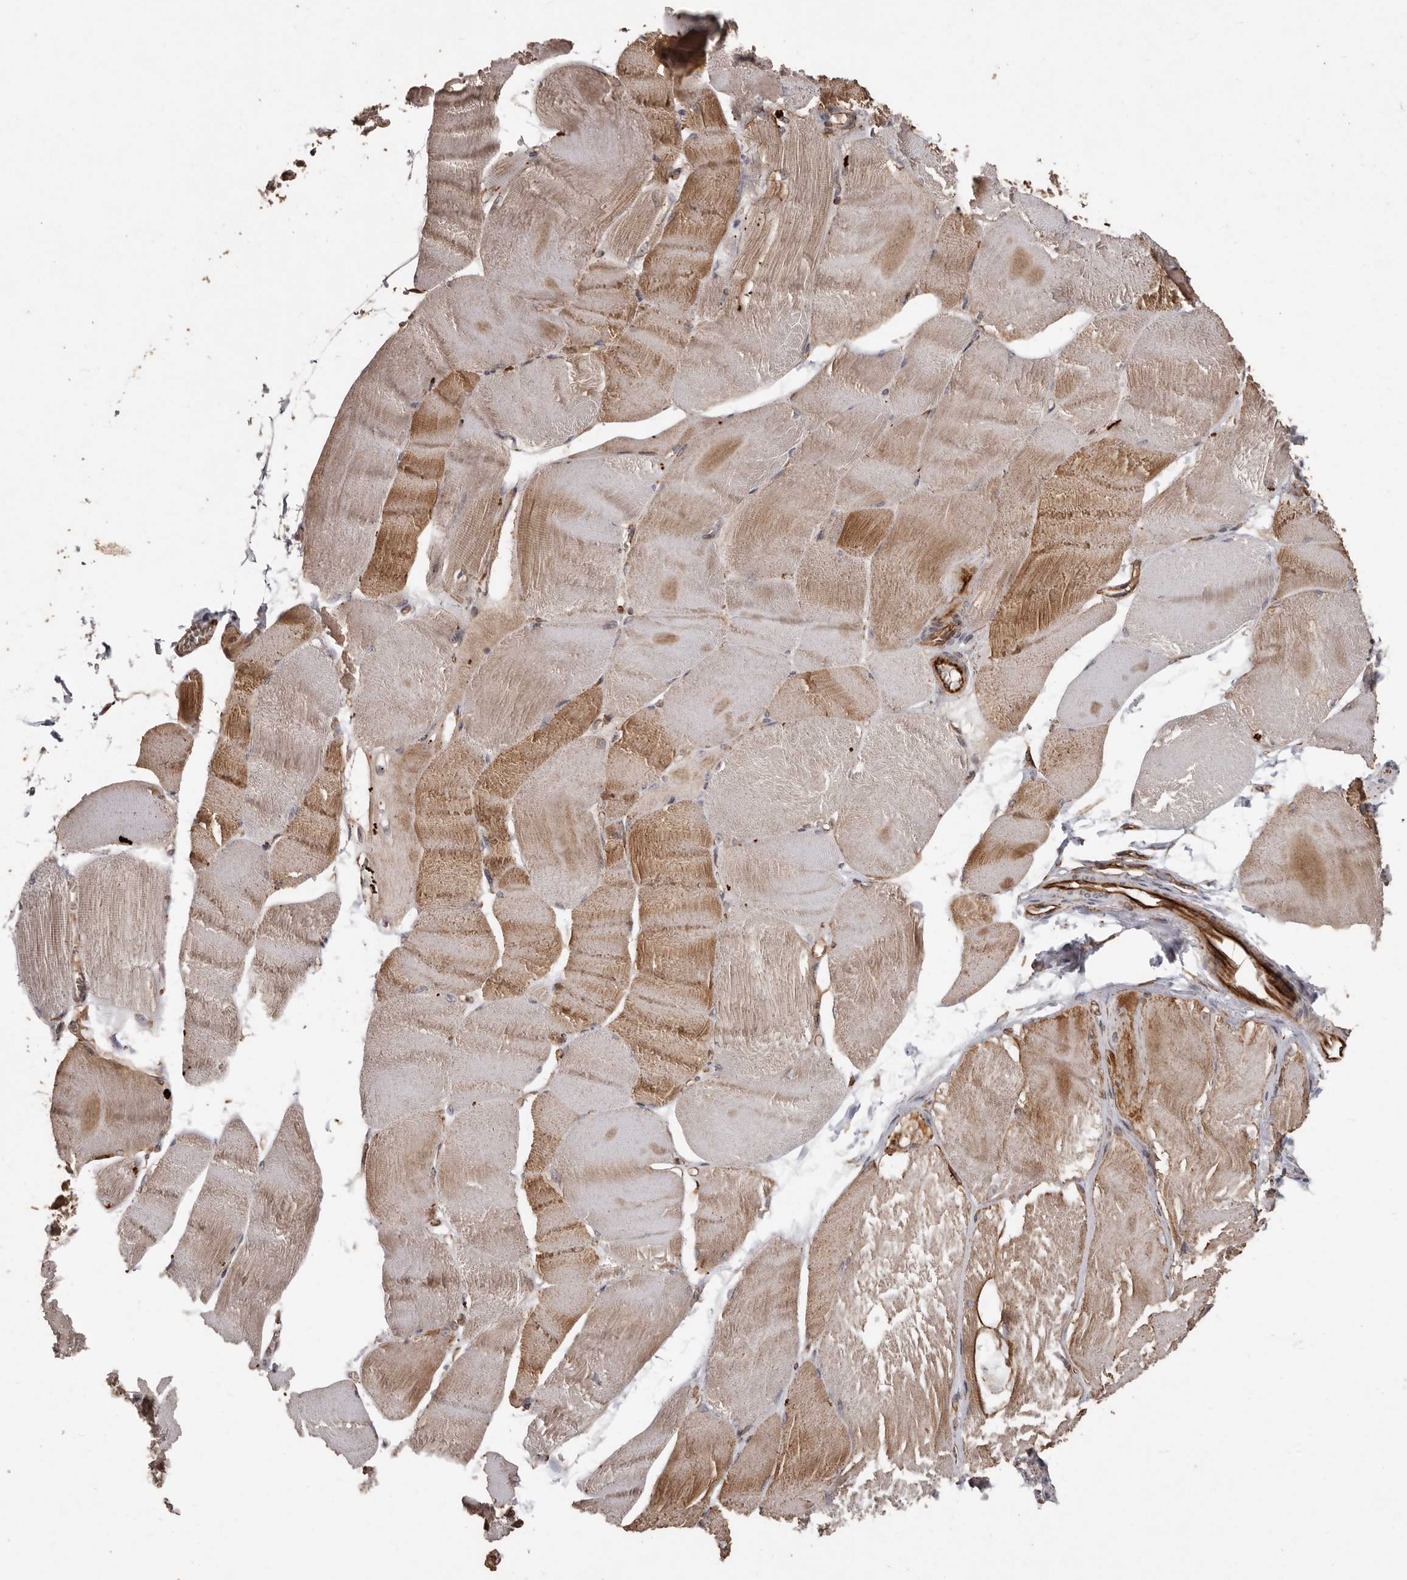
{"staining": {"intensity": "moderate", "quantity": "25%-75%", "location": "cytoplasmic/membranous"}, "tissue": "skeletal muscle", "cell_type": "Myocytes", "image_type": "normal", "snomed": [{"axis": "morphology", "description": "Normal tissue, NOS"}, {"axis": "morphology", "description": "Basal cell carcinoma"}, {"axis": "topography", "description": "Skeletal muscle"}], "caption": "A high-resolution image shows immunohistochemistry (IHC) staining of benign skeletal muscle, which shows moderate cytoplasmic/membranous expression in approximately 25%-75% of myocytes. Nuclei are stained in blue.", "gene": "BRAT1", "patient": {"sex": "female", "age": 64}}